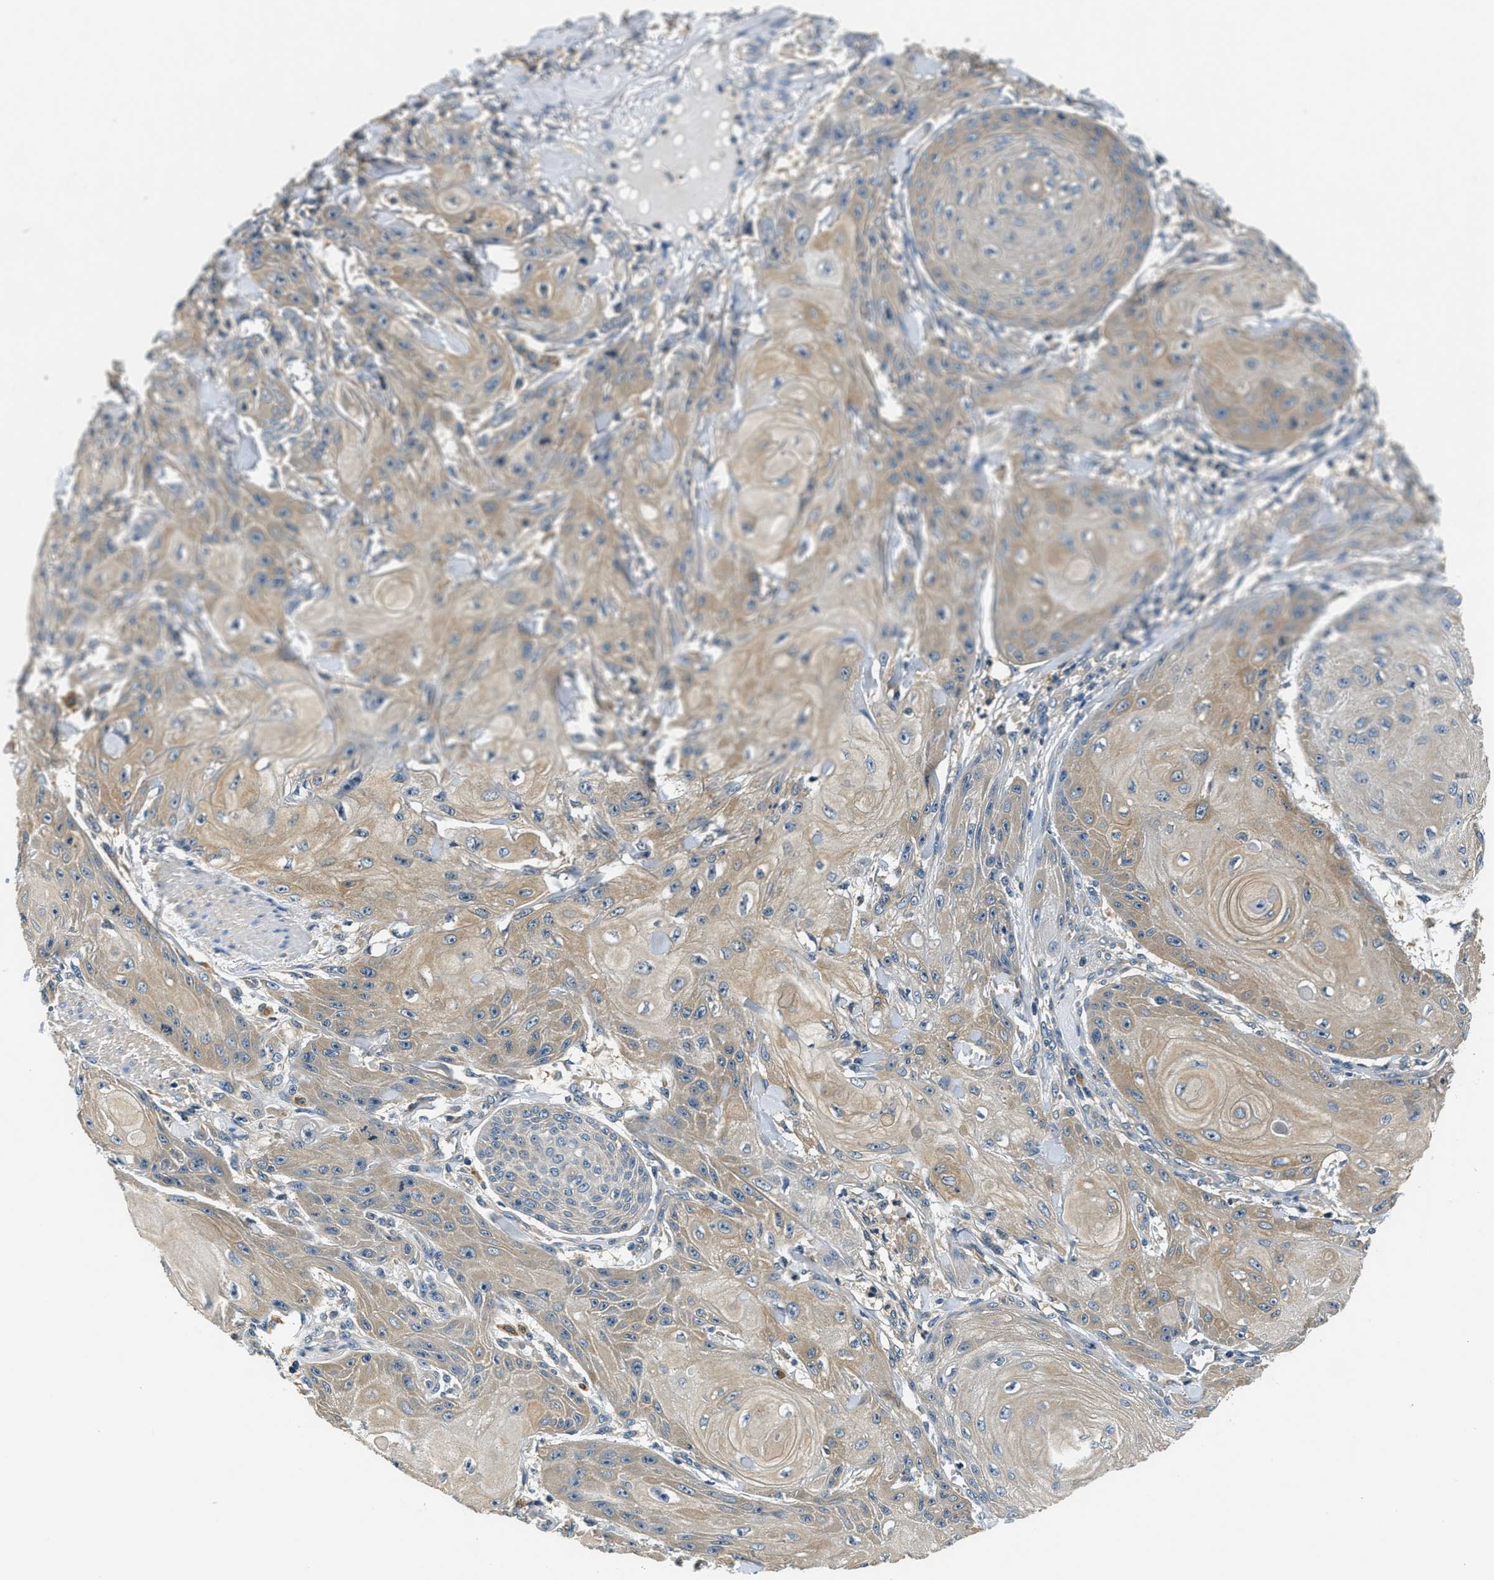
{"staining": {"intensity": "weak", "quantity": ">75%", "location": "cytoplasmic/membranous"}, "tissue": "skin cancer", "cell_type": "Tumor cells", "image_type": "cancer", "snomed": [{"axis": "morphology", "description": "Squamous cell carcinoma, NOS"}, {"axis": "topography", "description": "Skin"}], "caption": "This is a histology image of IHC staining of skin squamous cell carcinoma, which shows weak staining in the cytoplasmic/membranous of tumor cells.", "gene": "RESF1", "patient": {"sex": "male", "age": 74}}